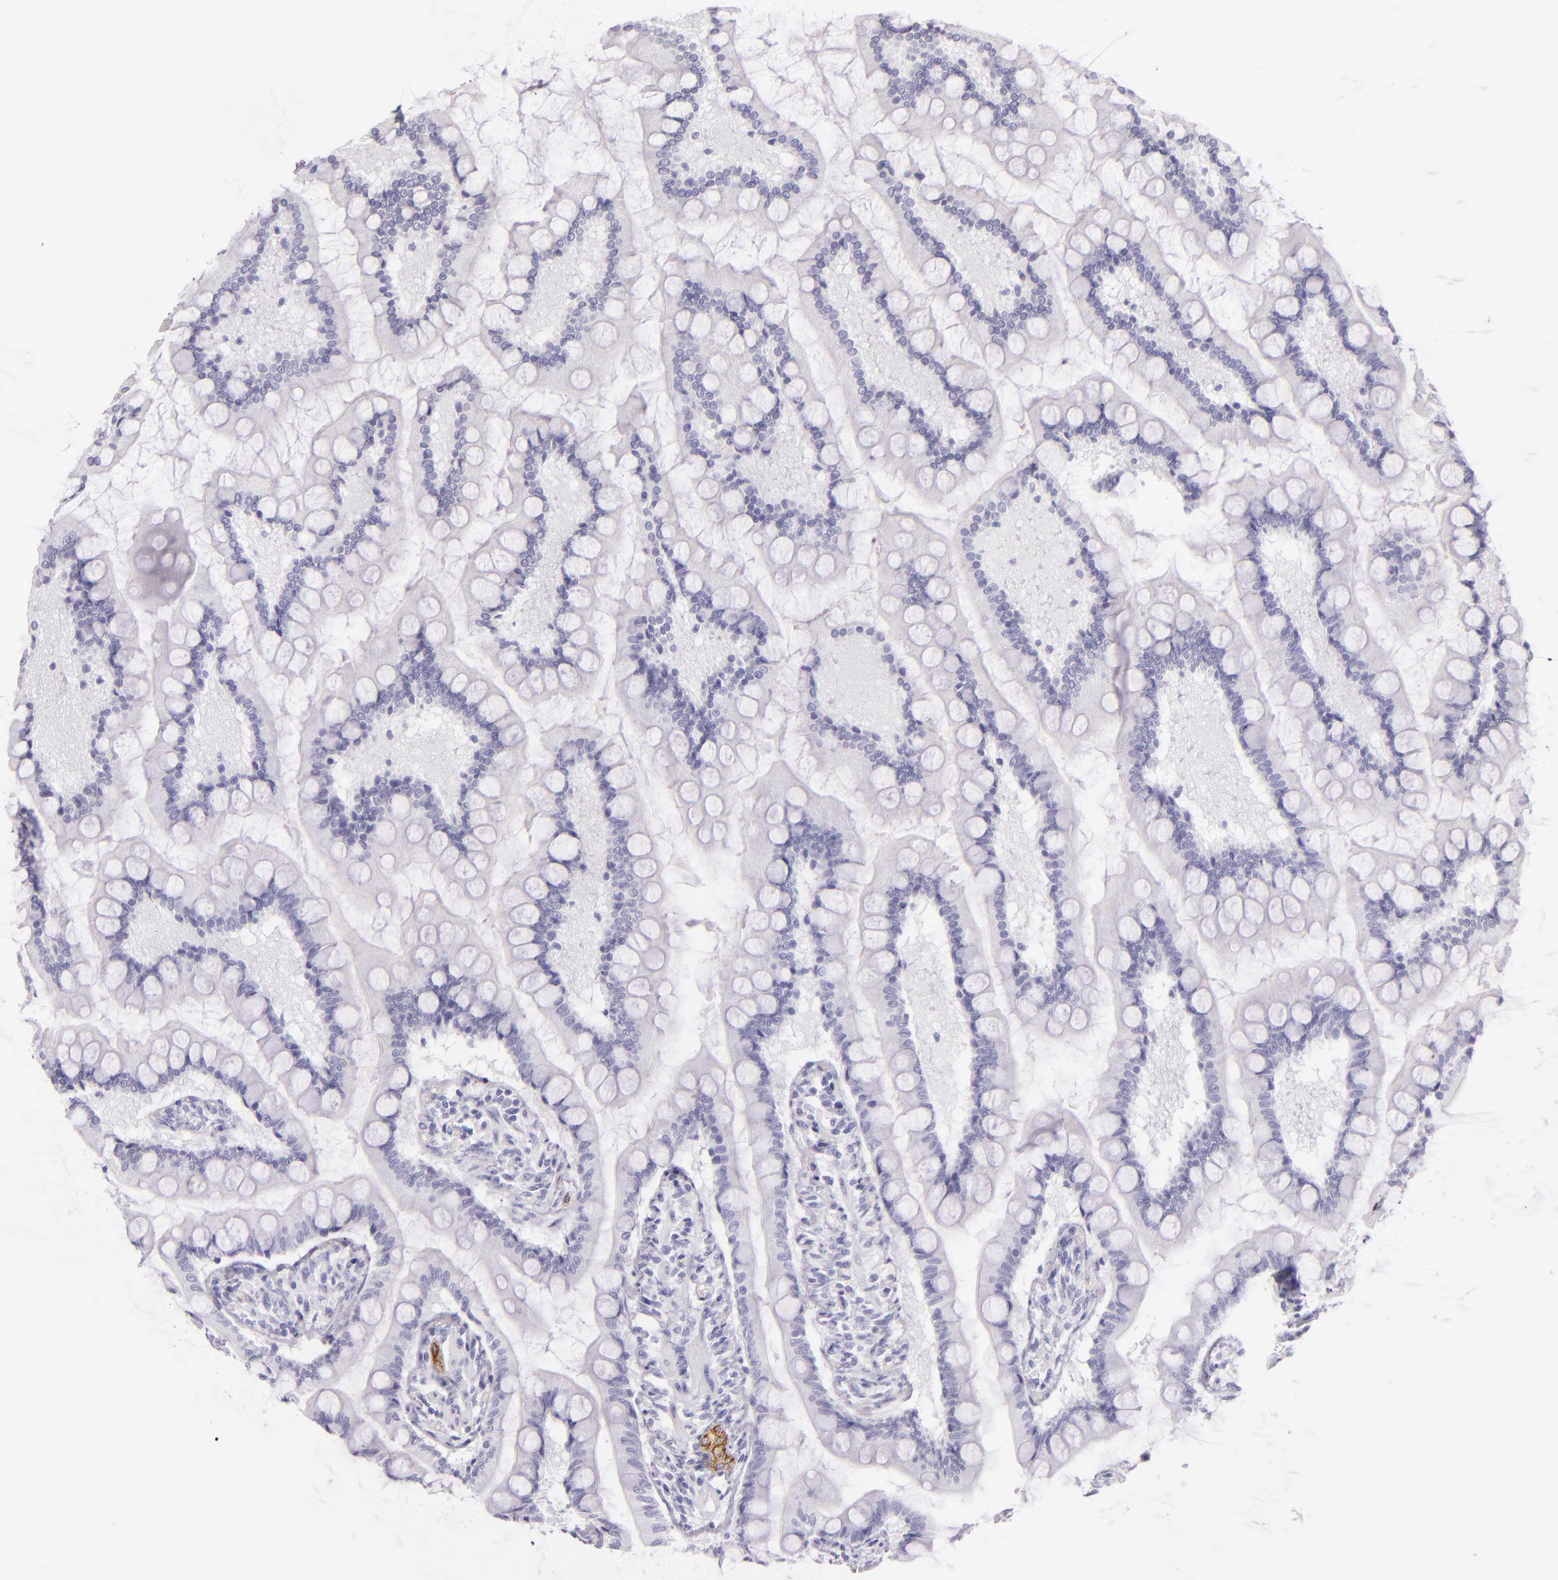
{"staining": {"intensity": "negative", "quantity": "none", "location": "none"}, "tissue": "small intestine", "cell_type": "Glandular cells", "image_type": "normal", "snomed": [{"axis": "morphology", "description": "Normal tissue, NOS"}, {"axis": "topography", "description": "Small intestine"}], "caption": "A high-resolution histopathology image shows immunohistochemistry (IHC) staining of benign small intestine, which reveals no significant positivity in glandular cells. (Stains: DAB (3,3'-diaminobenzidine) immunohistochemistry (IHC) with hematoxylin counter stain, Microscopy: brightfield microscopy at high magnification).", "gene": "SELP", "patient": {"sex": "male", "age": 41}}